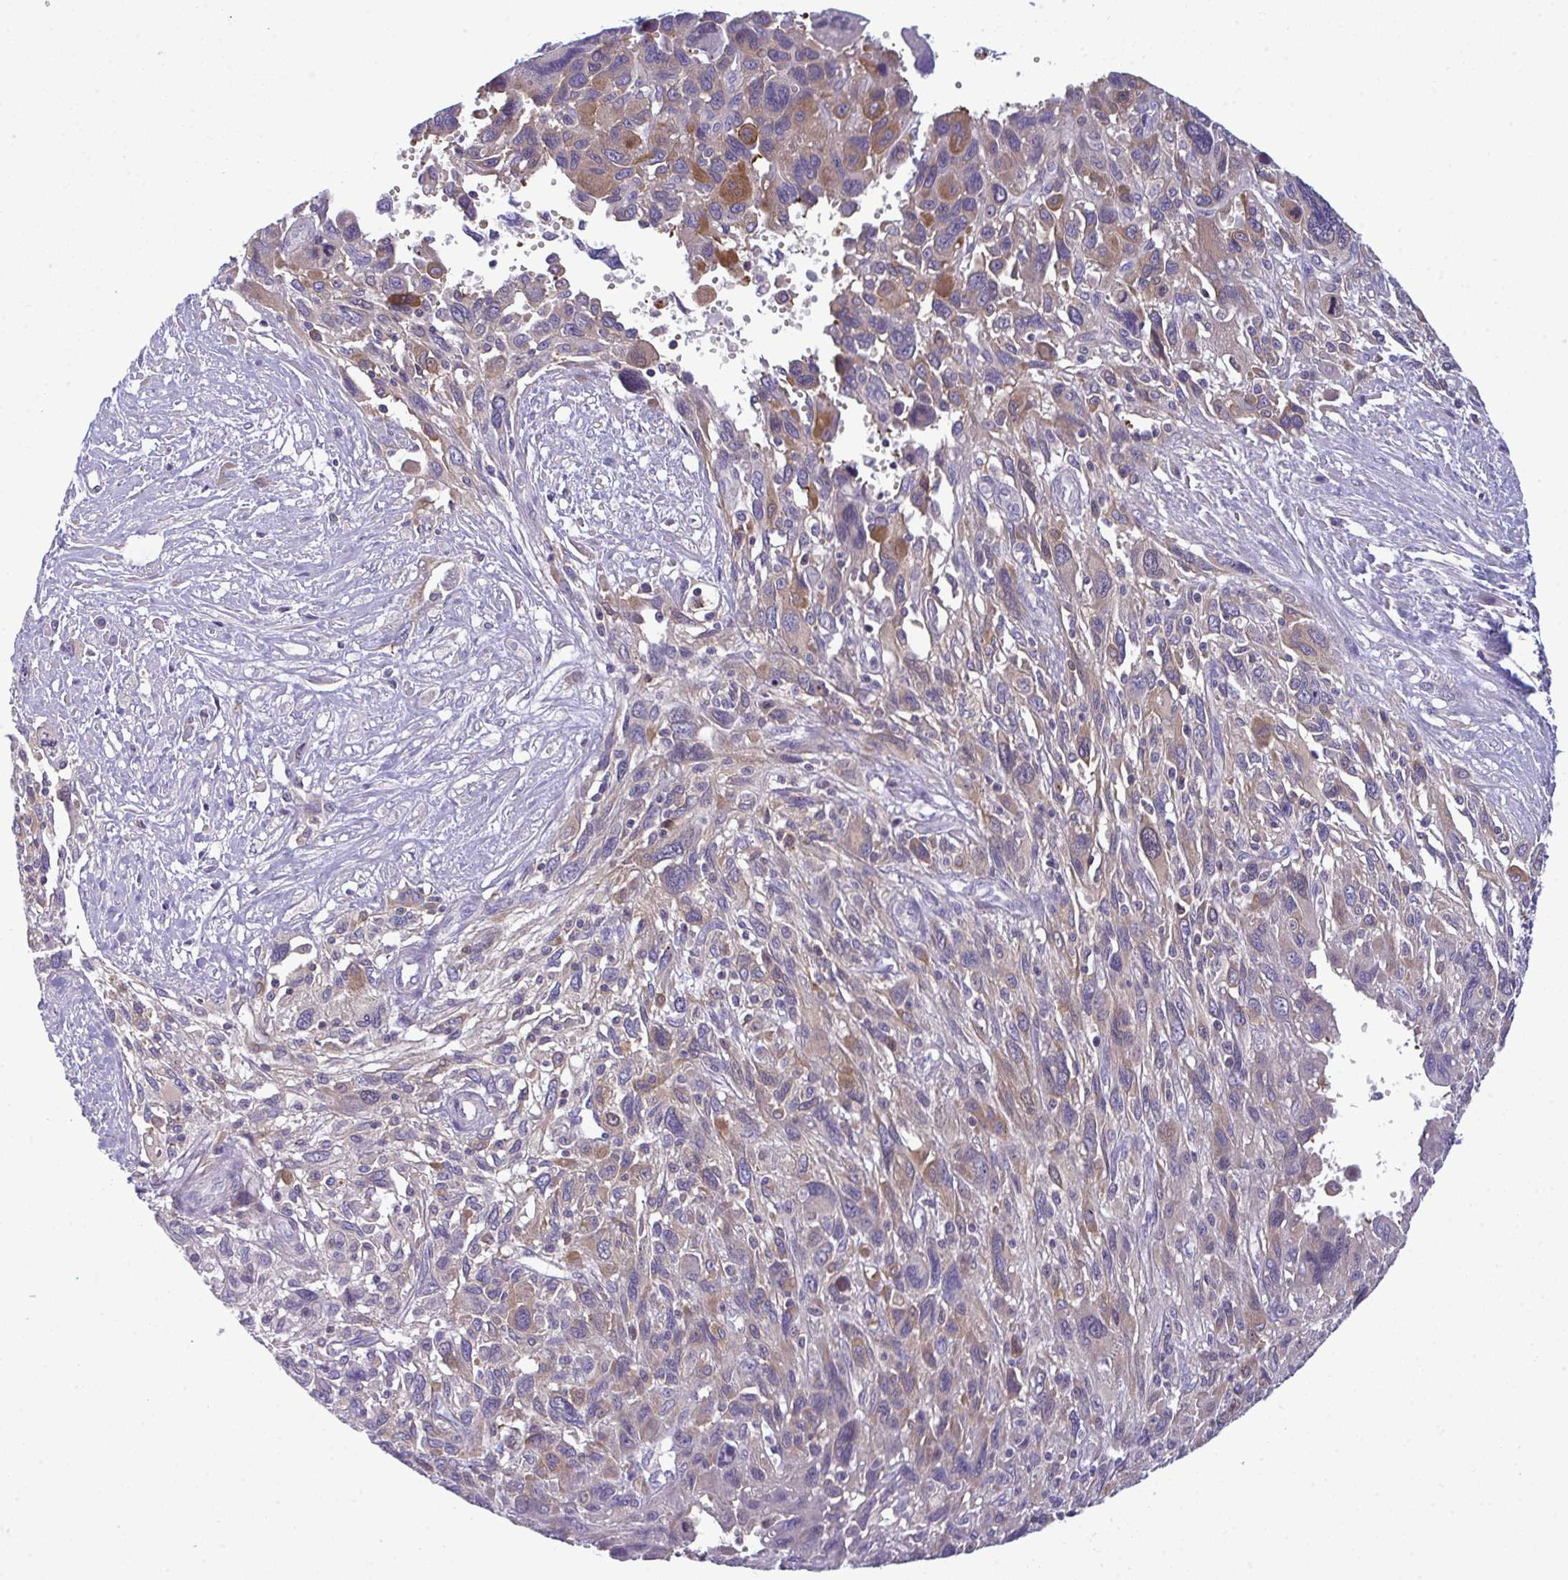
{"staining": {"intensity": "moderate", "quantity": "<25%", "location": "cytoplasmic/membranous"}, "tissue": "pancreatic cancer", "cell_type": "Tumor cells", "image_type": "cancer", "snomed": [{"axis": "morphology", "description": "Adenocarcinoma, NOS"}, {"axis": "topography", "description": "Pancreas"}], "caption": "Pancreatic cancer (adenocarcinoma) was stained to show a protein in brown. There is low levels of moderate cytoplasmic/membranous staining in approximately <25% of tumor cells.", "gene": "SLC30A6", "patient": {"sex": "female", "age": 47}}